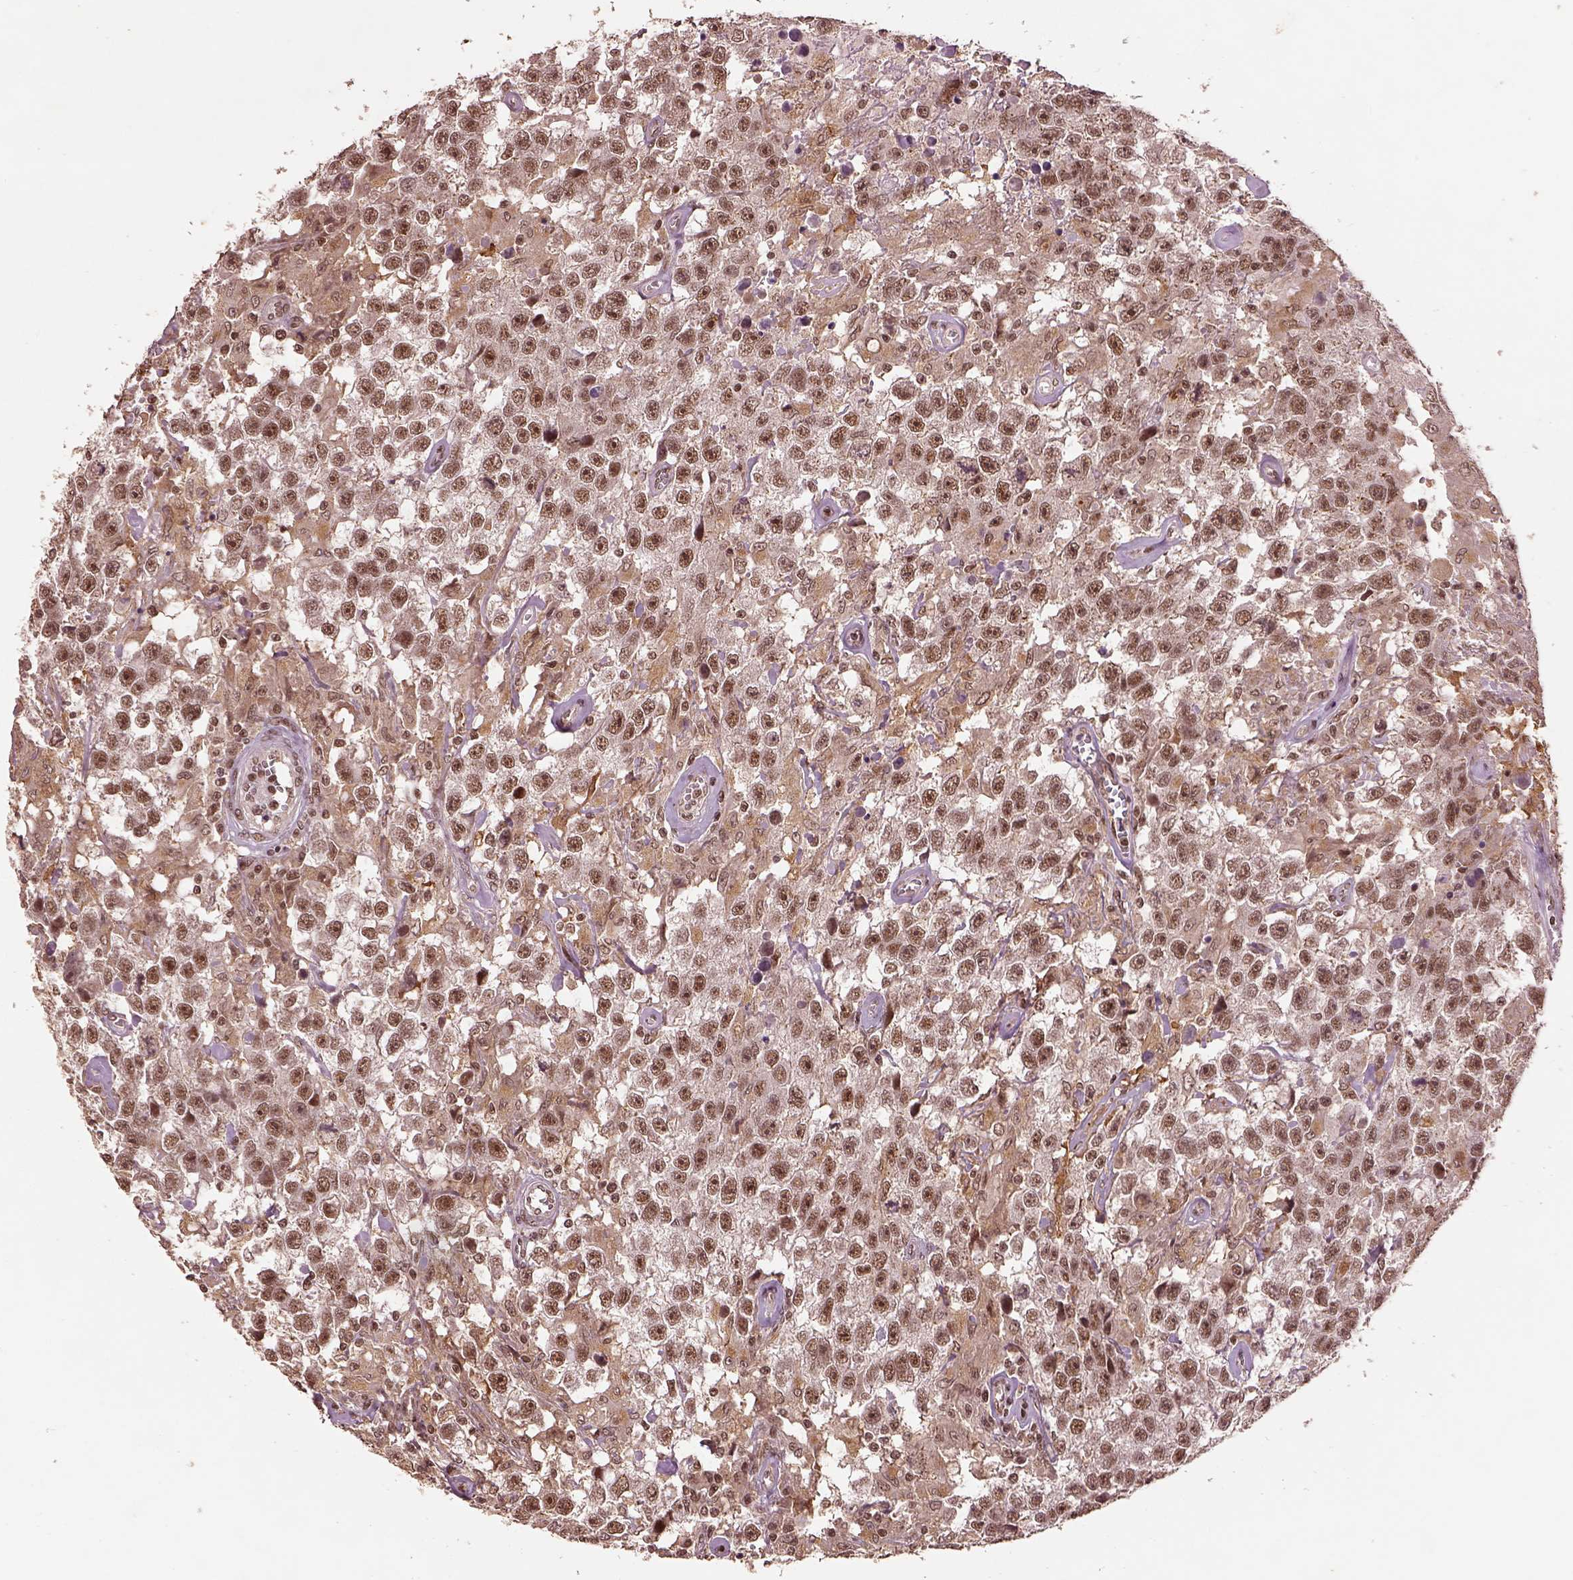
{"staining": {"intensity": "moderate", "quantity": ">75%", "location": "nuclear"}, "tissue": "testis cancer", "cell_type": "Tumor cells", "image_type": "cancer", "snomed": [{"axis": "morphology", "description": "Seminoma, NOS"}, {"axis": "topography", "description": "Testis"}], "caption": "Tumor cells display medium levels of moderate nuclear expression in approximately >75% of cells in human testis cancer (seminoma). (Brightfield microscopy of DAB IHC at high magnification).", "gene": "BRD9", "patient": {"sex": "male", "age": 43}}